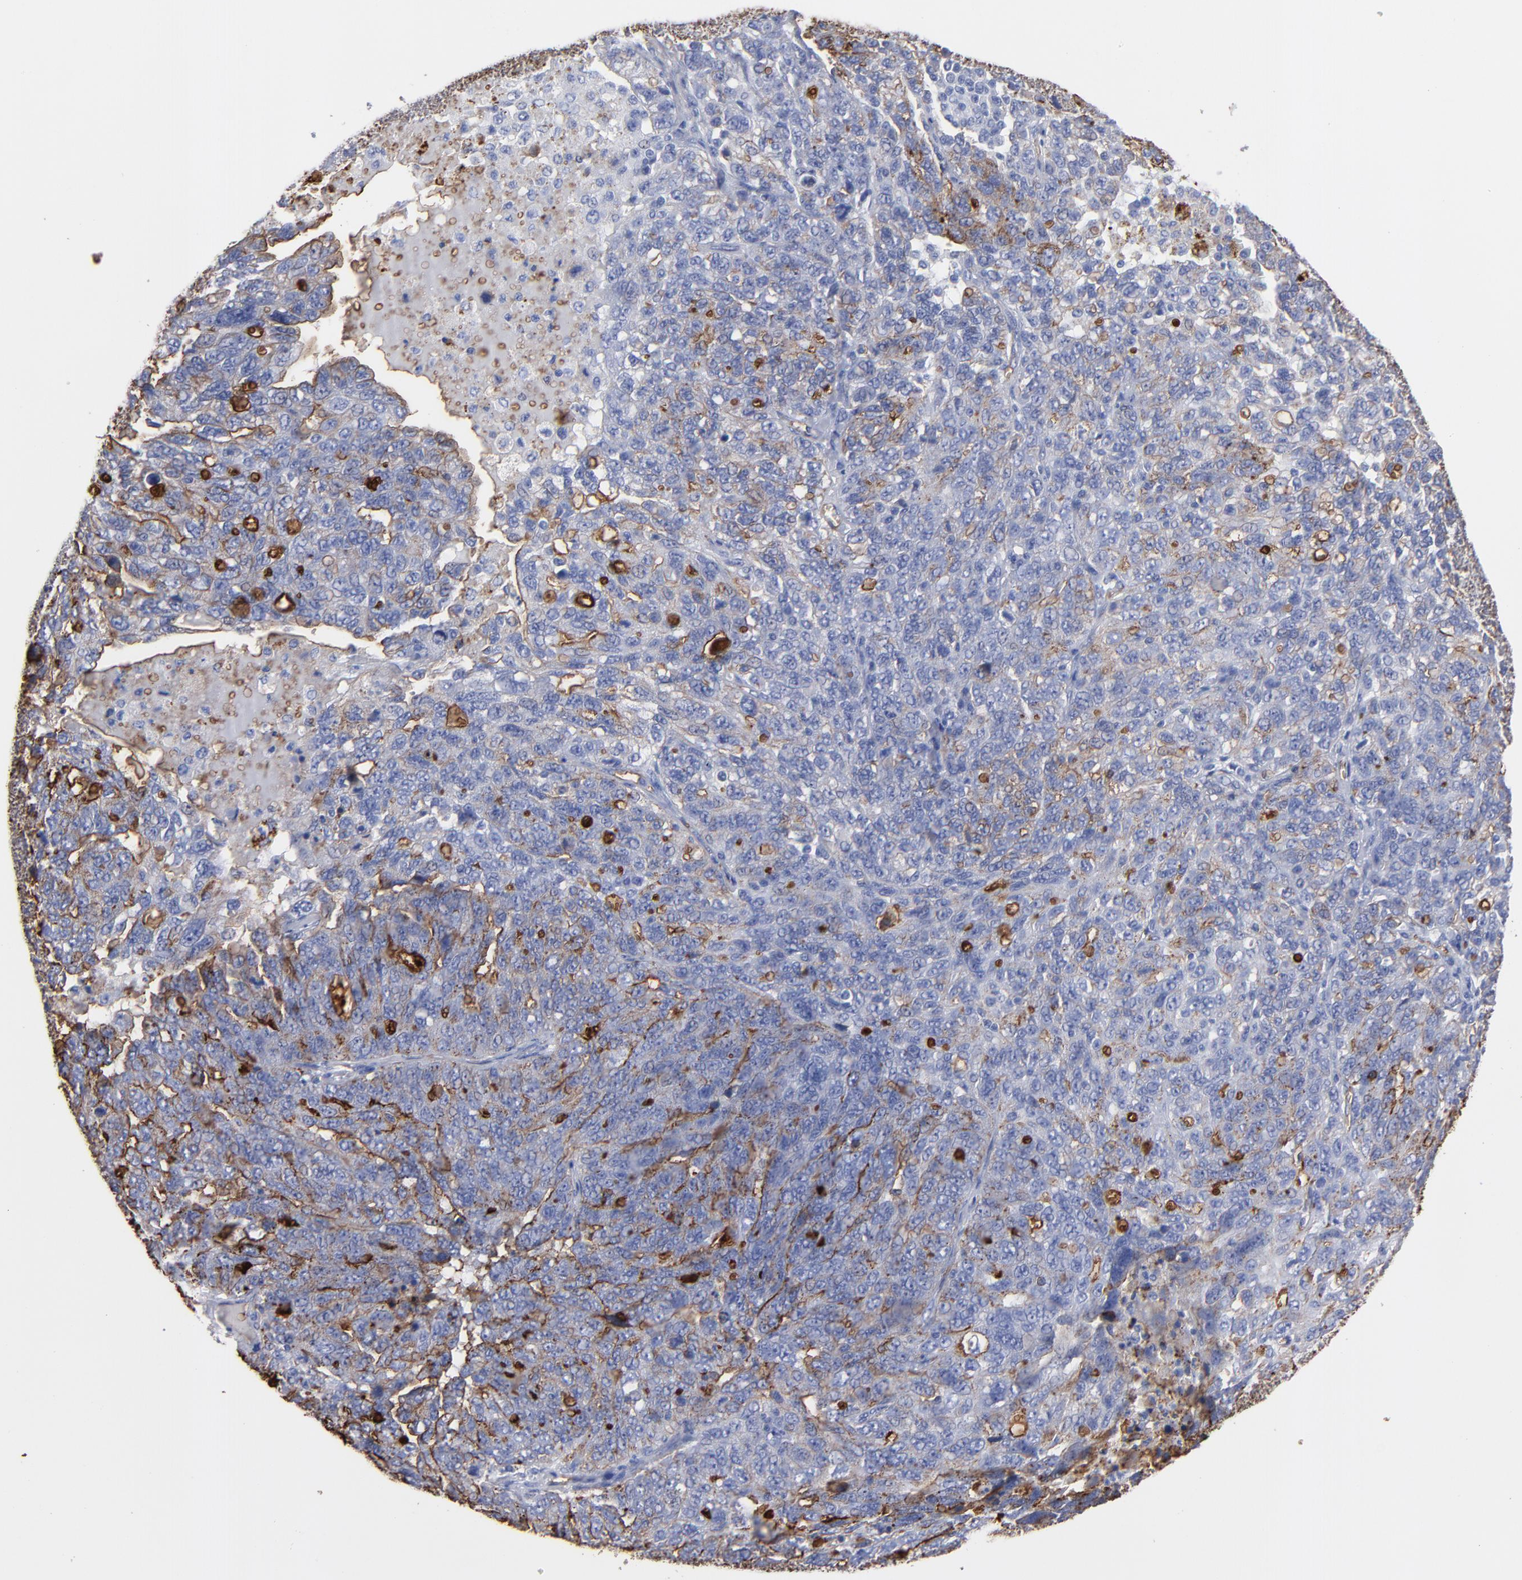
{"staining": {"intensity": "moderate", "quantity": "25%-75%", "location": "cytoplasmic/membranous"}, "tissue": "ovarian cancer", "cell_type": "Tumor cells", "image_type": "cancer", "snomed": [{"axis": "morphology", "description": "Cystadenocarcinoma, serous, NOS"}, {"axis": "topography", "description": "Ovary"}], "caption": "DAB immunohistochemical staining of ovarian cancer (serous cystadenocarcinoma) reveals moderate cytoplasmic/membranous protein expression in approximately 25%-75% of tumor cells.", "gene": "TM4SF1", "patient": {"sex": "female", "age": 71}}